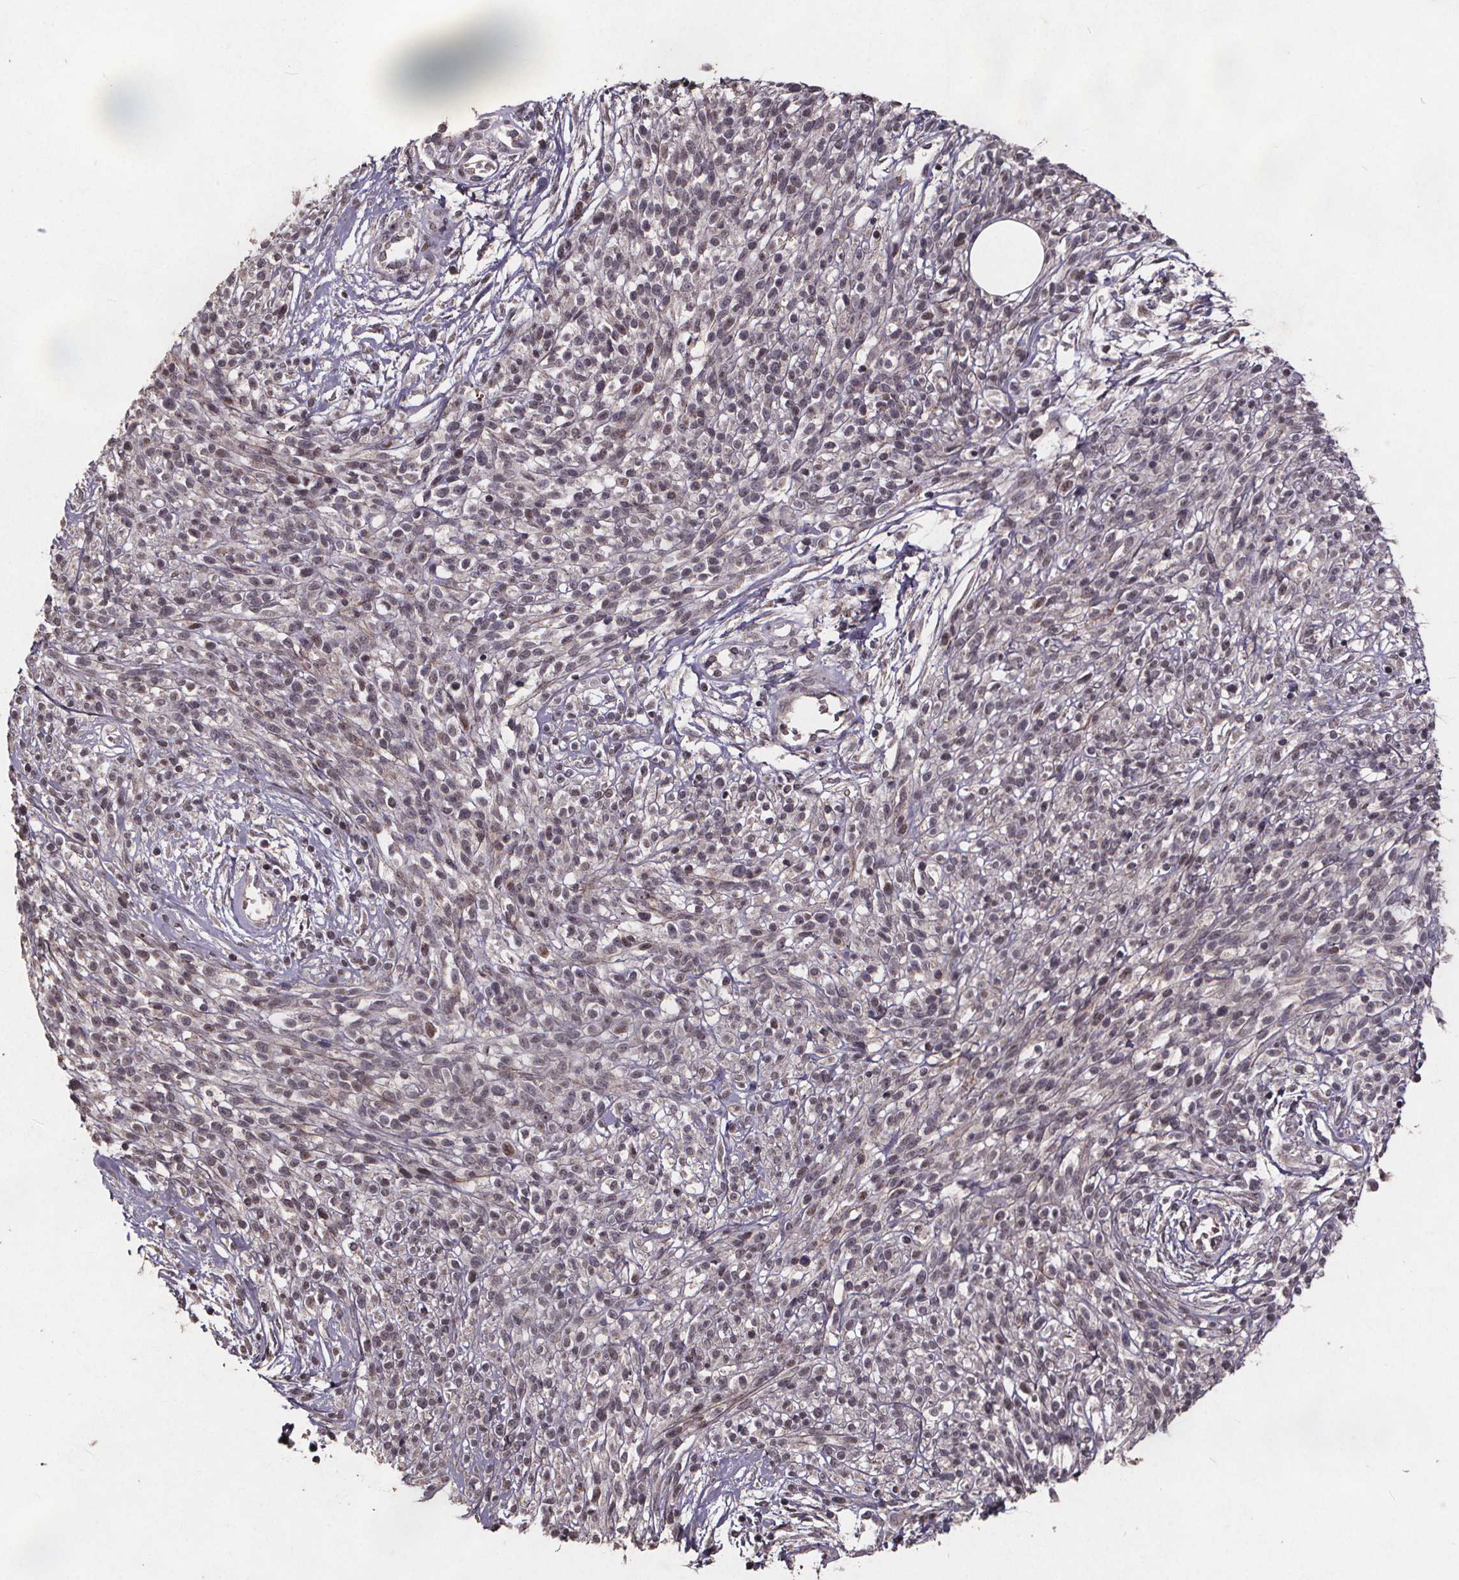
{"staining": {"intensity": "negative", "quantity": "none", "location": "none"}, "tissue": "melanoma", "cell_type": "Tumor cells", "image_type": "cancer", "snomed": [{"axis": "morphology", "description": "Malignant melanoma, NOS"}, {"axis": "topography", "description": "Skin"}, {"axis": "topography", "description": "Skin of trunk"}], "caption": "The histopathology image shows no staining of tumor cells in malignant melanoma.", "gene": "GPX3", "patient": {"sex": "male", "age": 74}}